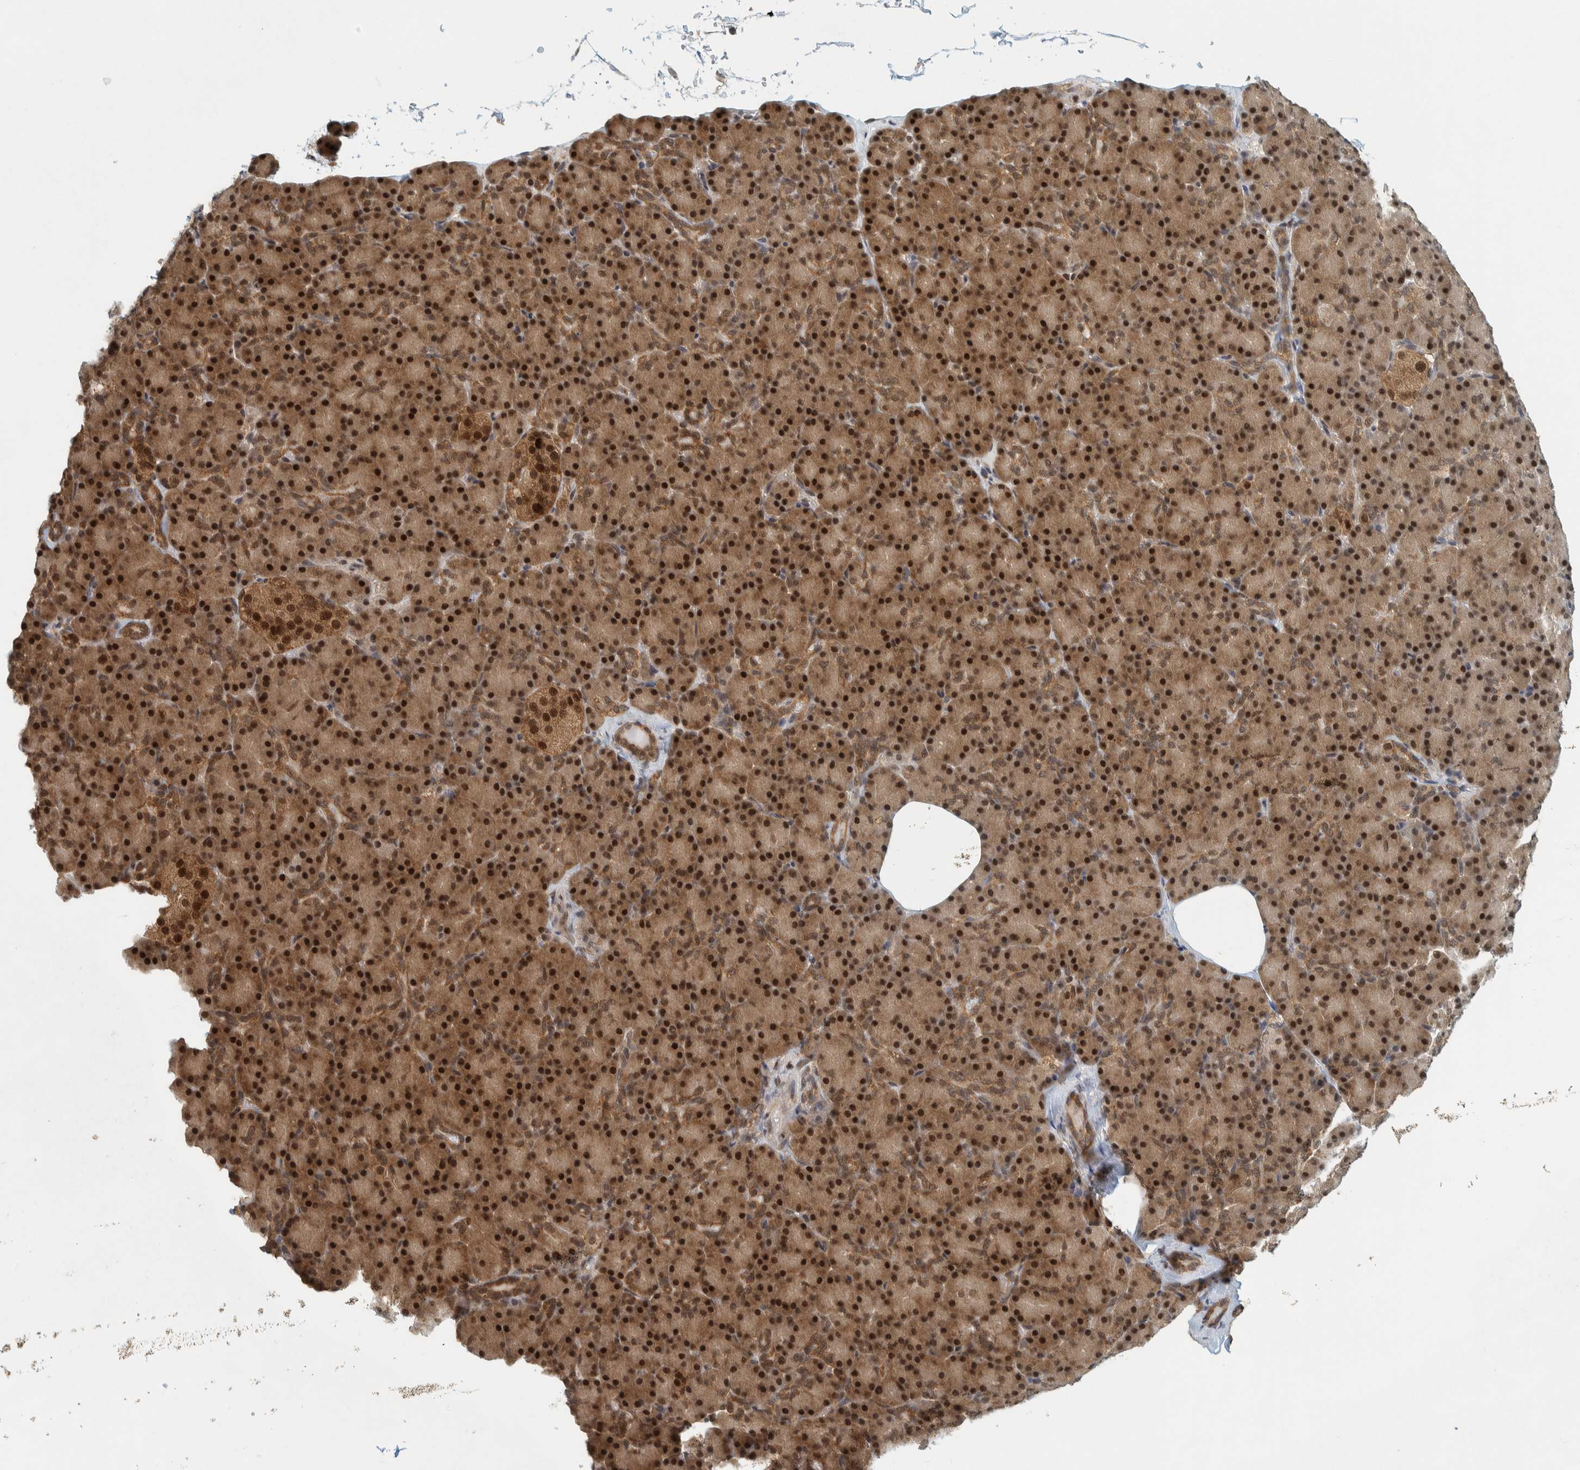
{"staining": {"intensity": "strong", "quantity": ">75%", "location": "cytoplasmic/membranous,nuclear"}, "tissue": "pancreas", "cell_type": "Exocrine glandular cells", "image_type": "normal", "snomed": [{"axis": "morphology", "description": "Normal tissue, NOS"}, {"axis": "topography", "description": "Pancreas"}], "caption": "Pancreas was stained to show a protein in brown. There is high levels of strong cytoplasmic/membranous,nuclear staining in approximately >75% of exocrine glandular cells. The staining is performed using DAB brown chromogen to label protein expression. The nuclei are counter-stained blue using hematoxylin.", "gene": "COPS3", "patient": {"sex": "female", "age": 43}}